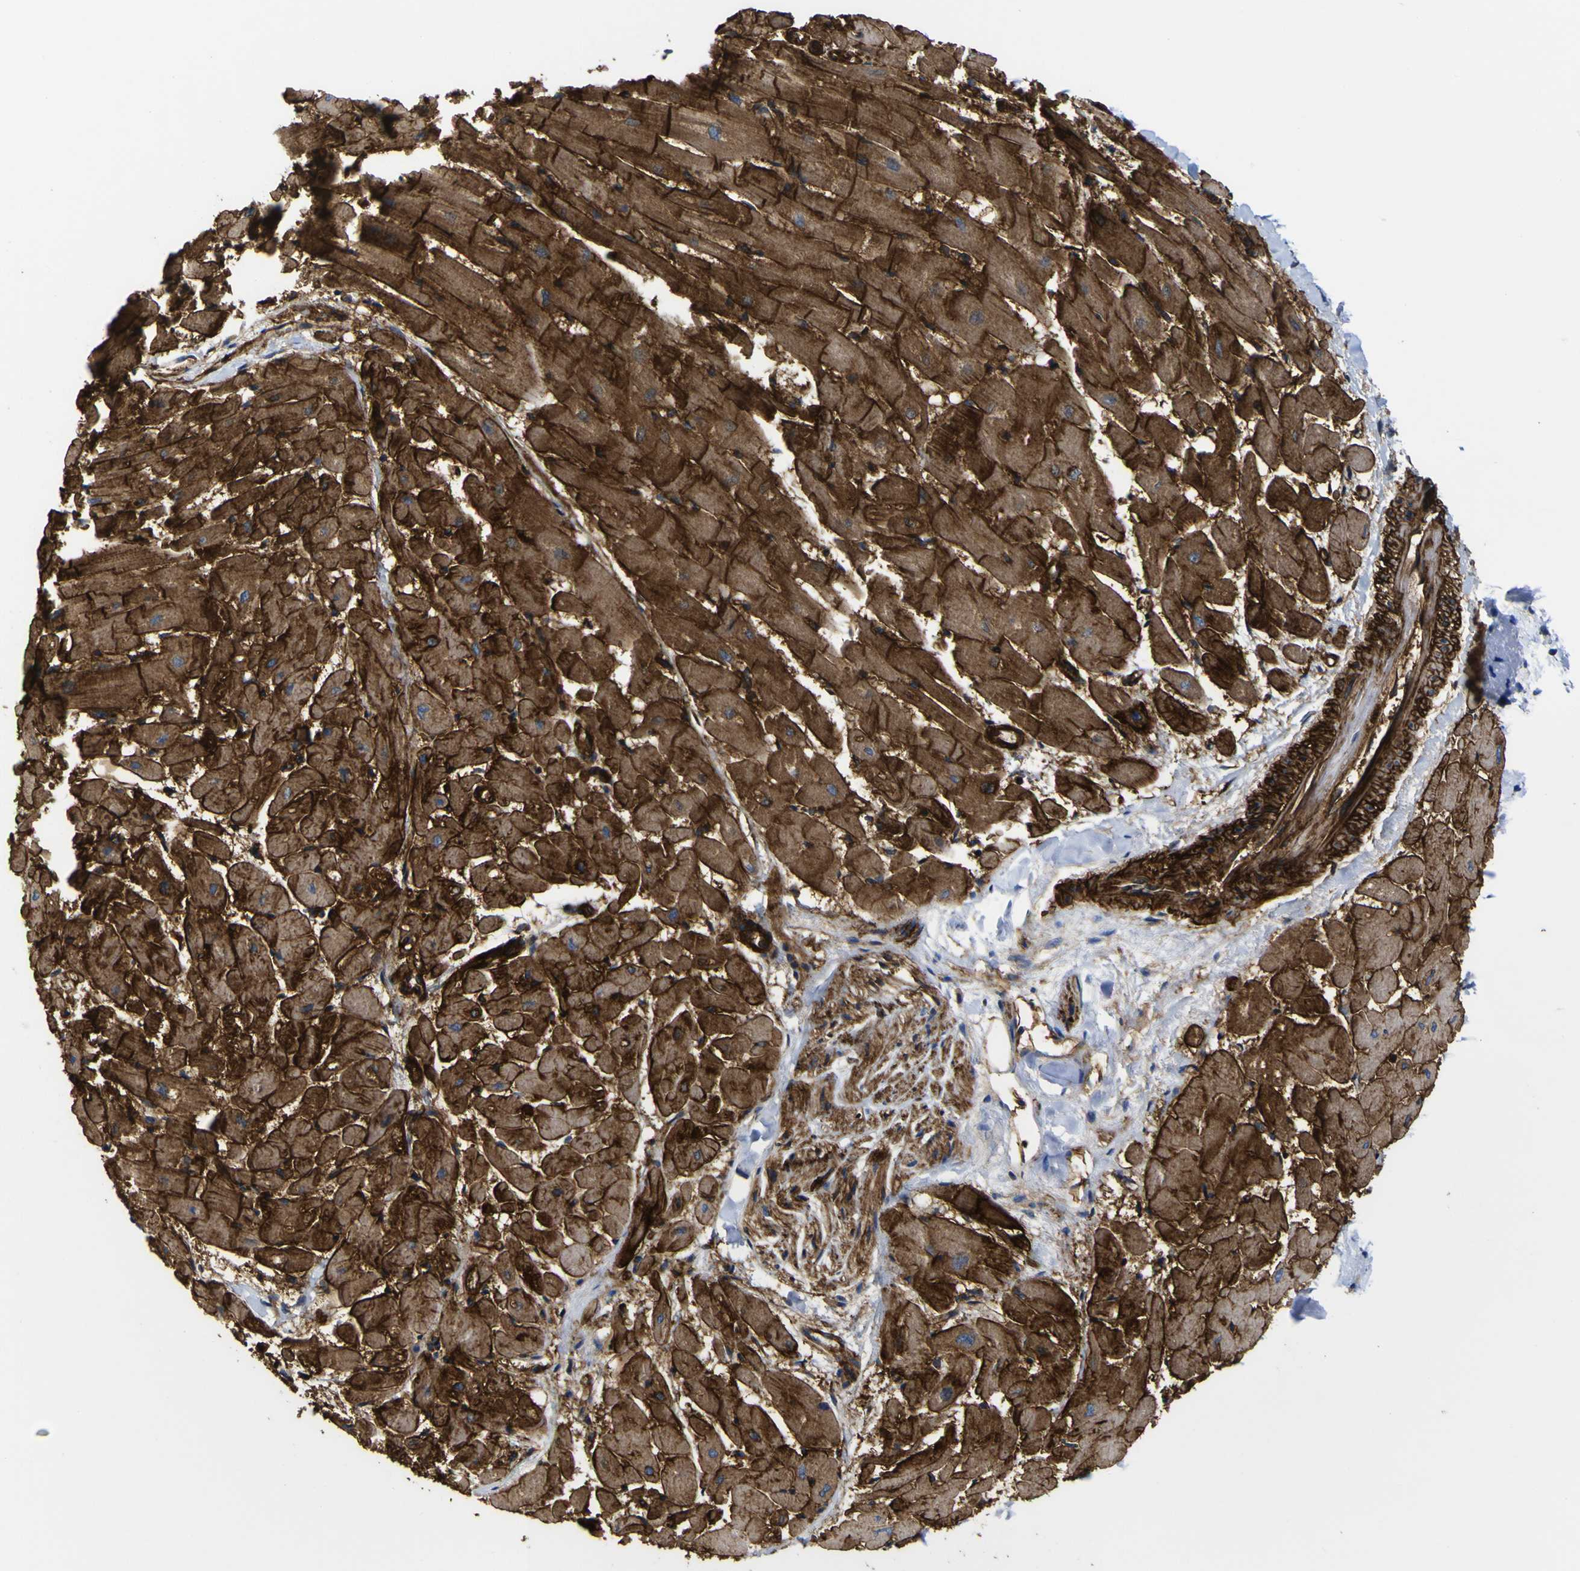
{"staining": {"intensity": "strong", "quantity": ">75%", "location": "cytoplasmic/membranous"}, "tissue": "heart muscle", "cell_type": "Cardiomyocytes", "image_type": "normal", "snomed": [{"axis": "morphology", "description": "Normal tissue, NOS"}, {"axis": "topography", "description": "Heart"}], "caption": "Strong cytoplasmic/membranous positivity for a protein is identified in about >75% of cardiomyocytes of unremarkable heart muscle using IHC.", "gene": "CD151", "patient": {"sex": "female", "age": 19}}